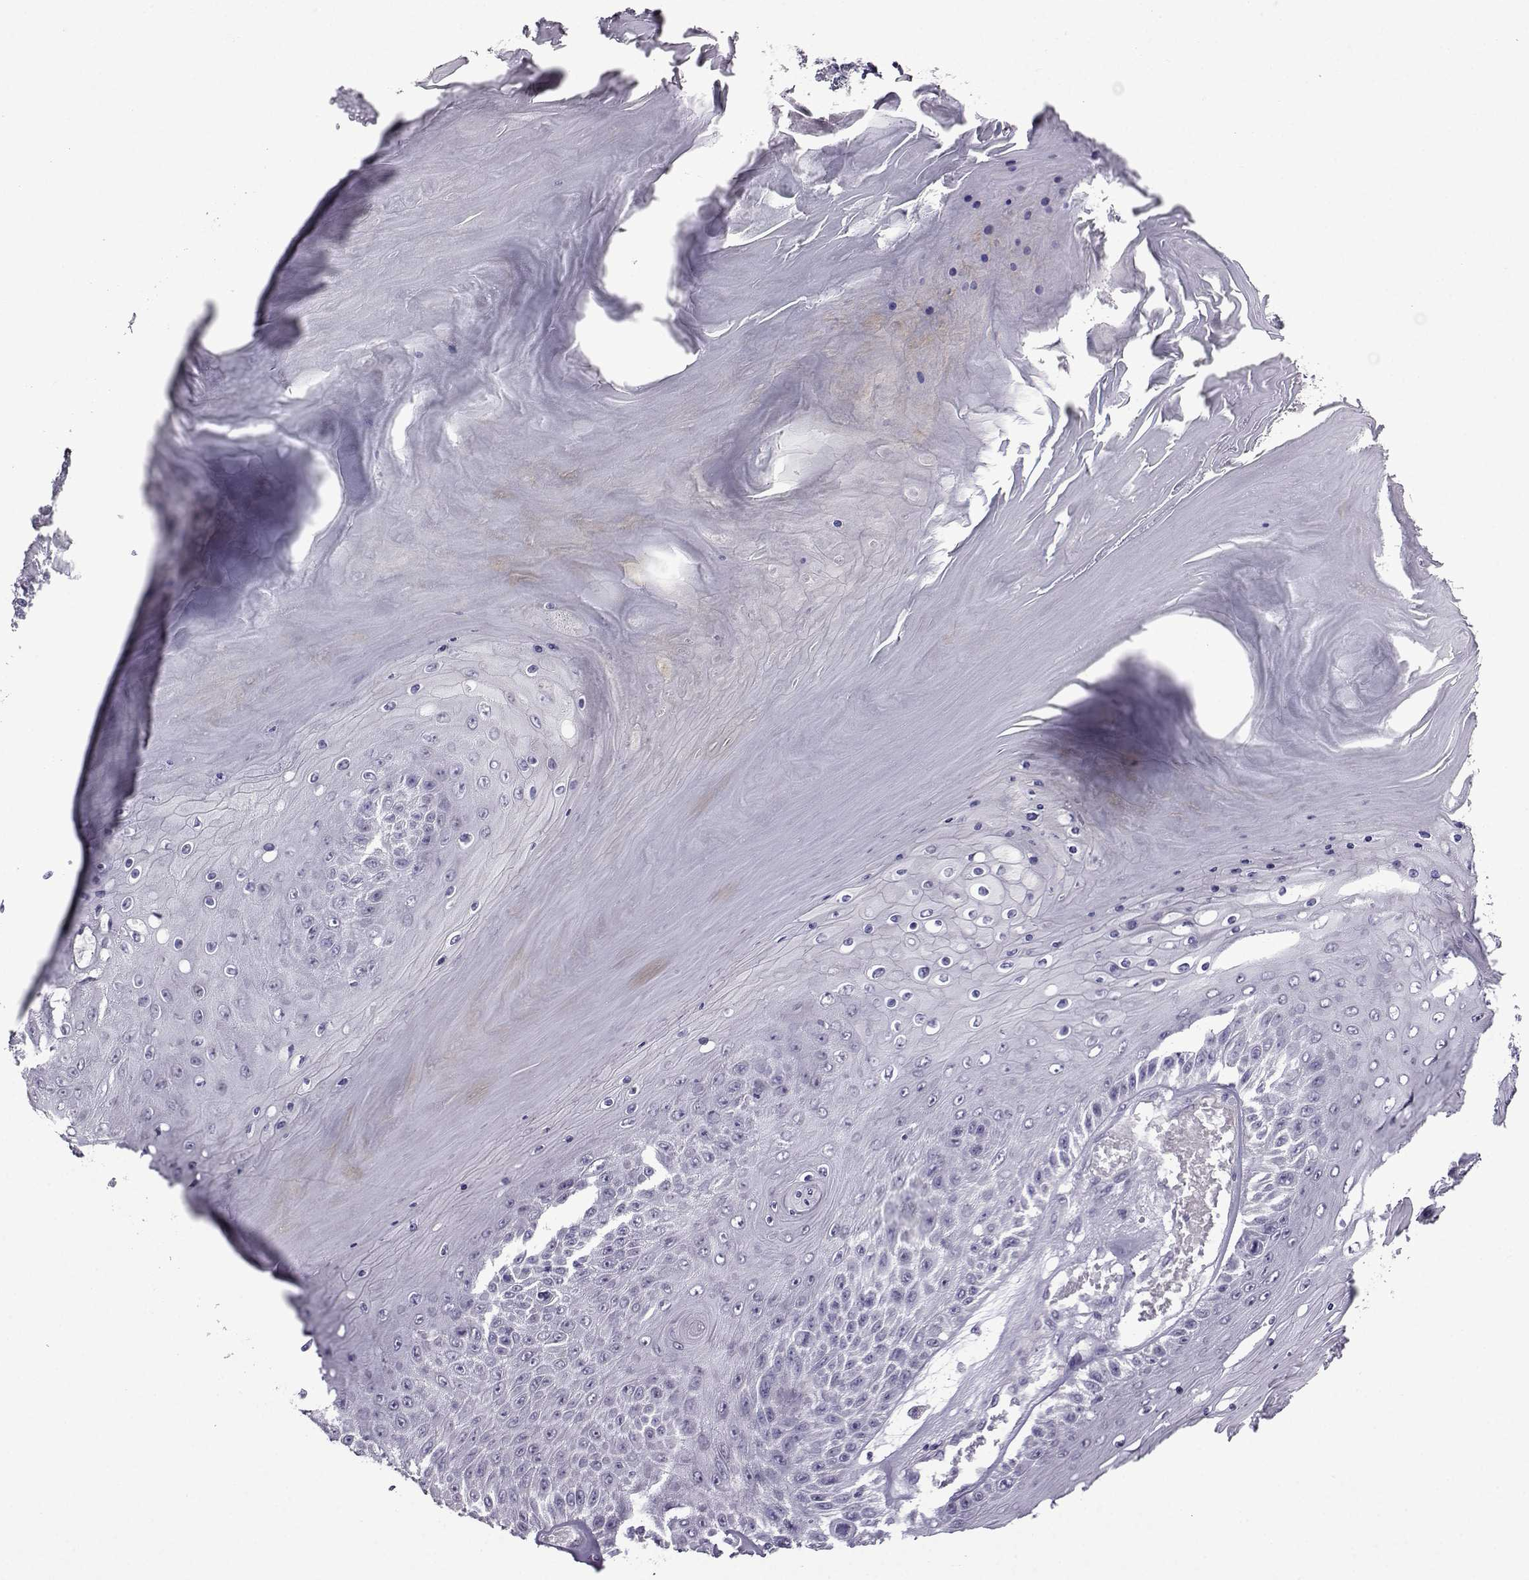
{"staining": {"intensity": "negative", "quantity": "none", "location": "none"}, "tissue": "skin cancer", "cell_type": "Tumor cells", "image_type": "cancer", "snomed": [{"axis": "morphology", "description": "Squamous cell carcinoma, NOS"}, {"axis": "topography", "description": "Skin"}], "caption": "The immunohistochemistry micrograph has no significant expression in tumor cells of skin squamous cell carcinoma tissue.", "gene": "CRYBB1", "patient": {"sex": "male", "age": 62}}